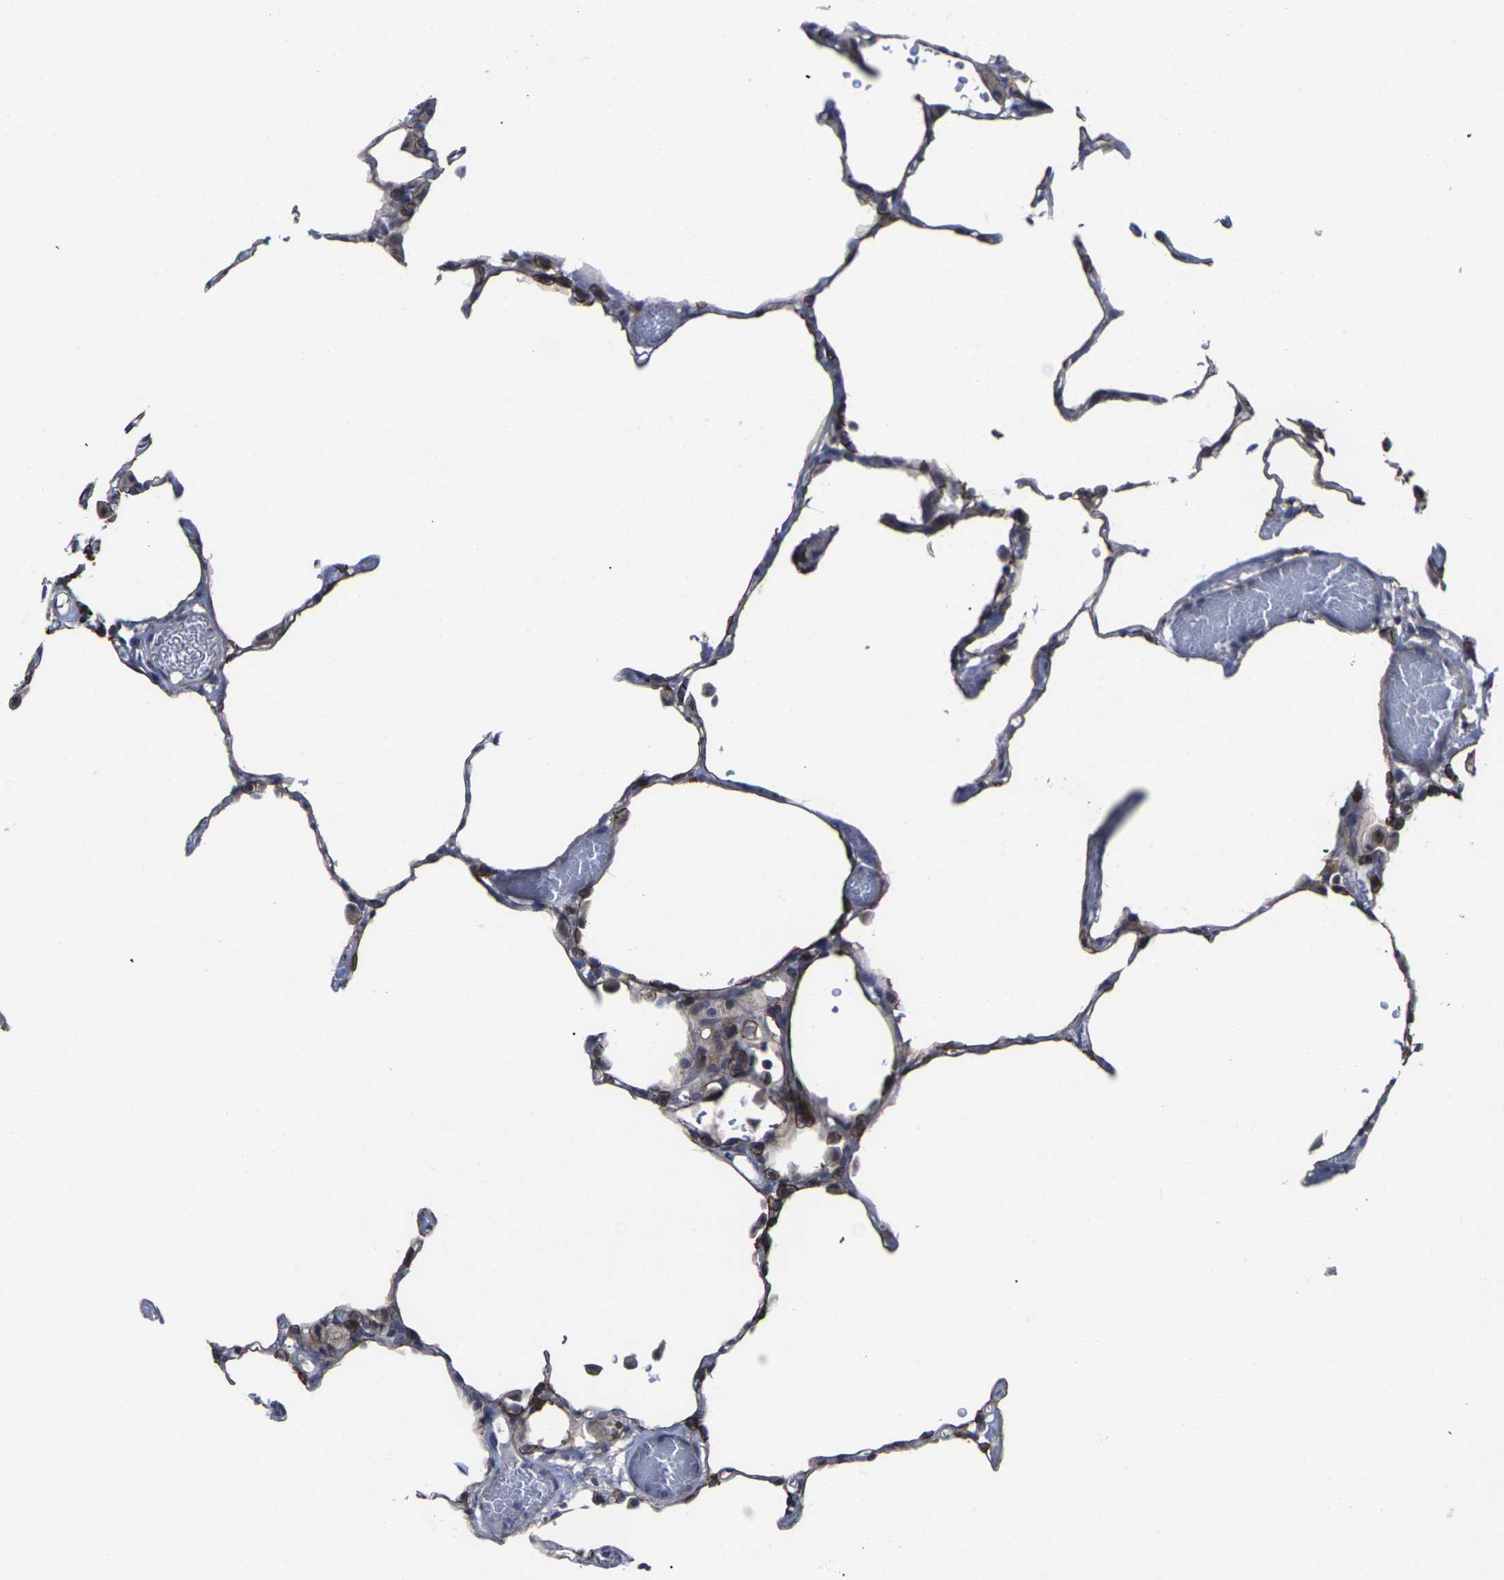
{"staining": {"intensity": "strong", "quantity": "<25%", "location": "cytoplasmic/membranous"}, "tissue": "lung", "cell_type": "Alveolar cells", "image_type": "normal", "snomed": [{"axis": "morphology", "description": "Normal tissue, NOS"}, {"axis": "topography", "description": "Lung"}], "caption": "Immunohistochemical staining of normal human lung shows medium levels of strong cytoplasmic/membranous staining in about <25% of alveolar cells.", "gene": "MSANTD4", "patient": {"sex": "female", "age": 49}}